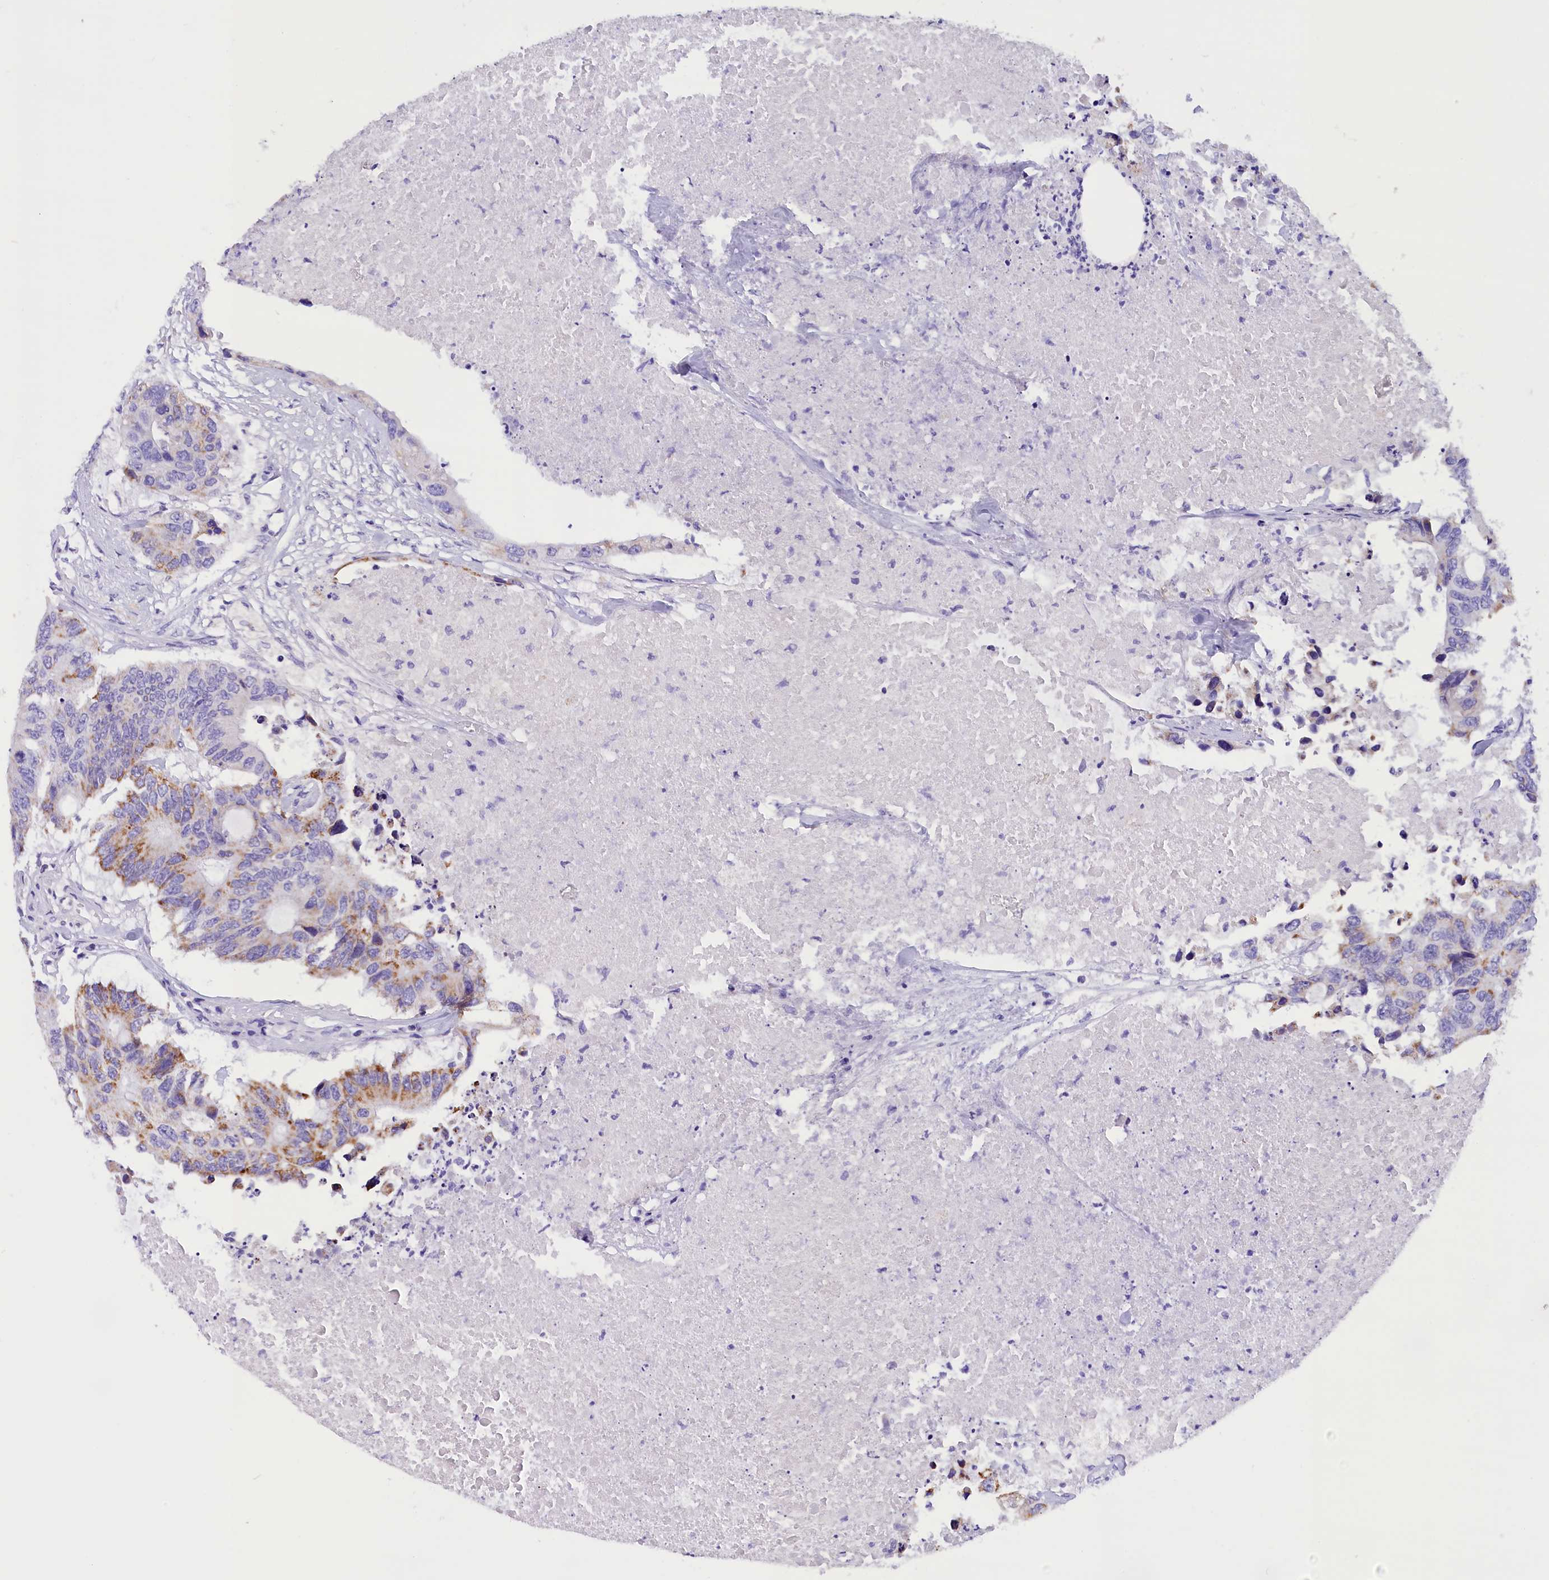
{"staining": {"intensity": "moderate", "quantity": "<25%", "location": "cytoplasmic/membranous"}, "tissue": "colorectal cancer", "cell_type": "Tumor cells", "image_type": "cancer", "snomed": [{"axis": "morphology", "description": "Adenocarcinoma, NOS"}, {"axis": "topography", "description": "Colon"}], "caption": "Human colorectal cancer stained for a protein (brown) shows moderate cytoplasmic/membranous positive expression in approximately <25% of tumor cells.", "gene": "ABAT", "patient": {"sex": "male", "age": 71}}